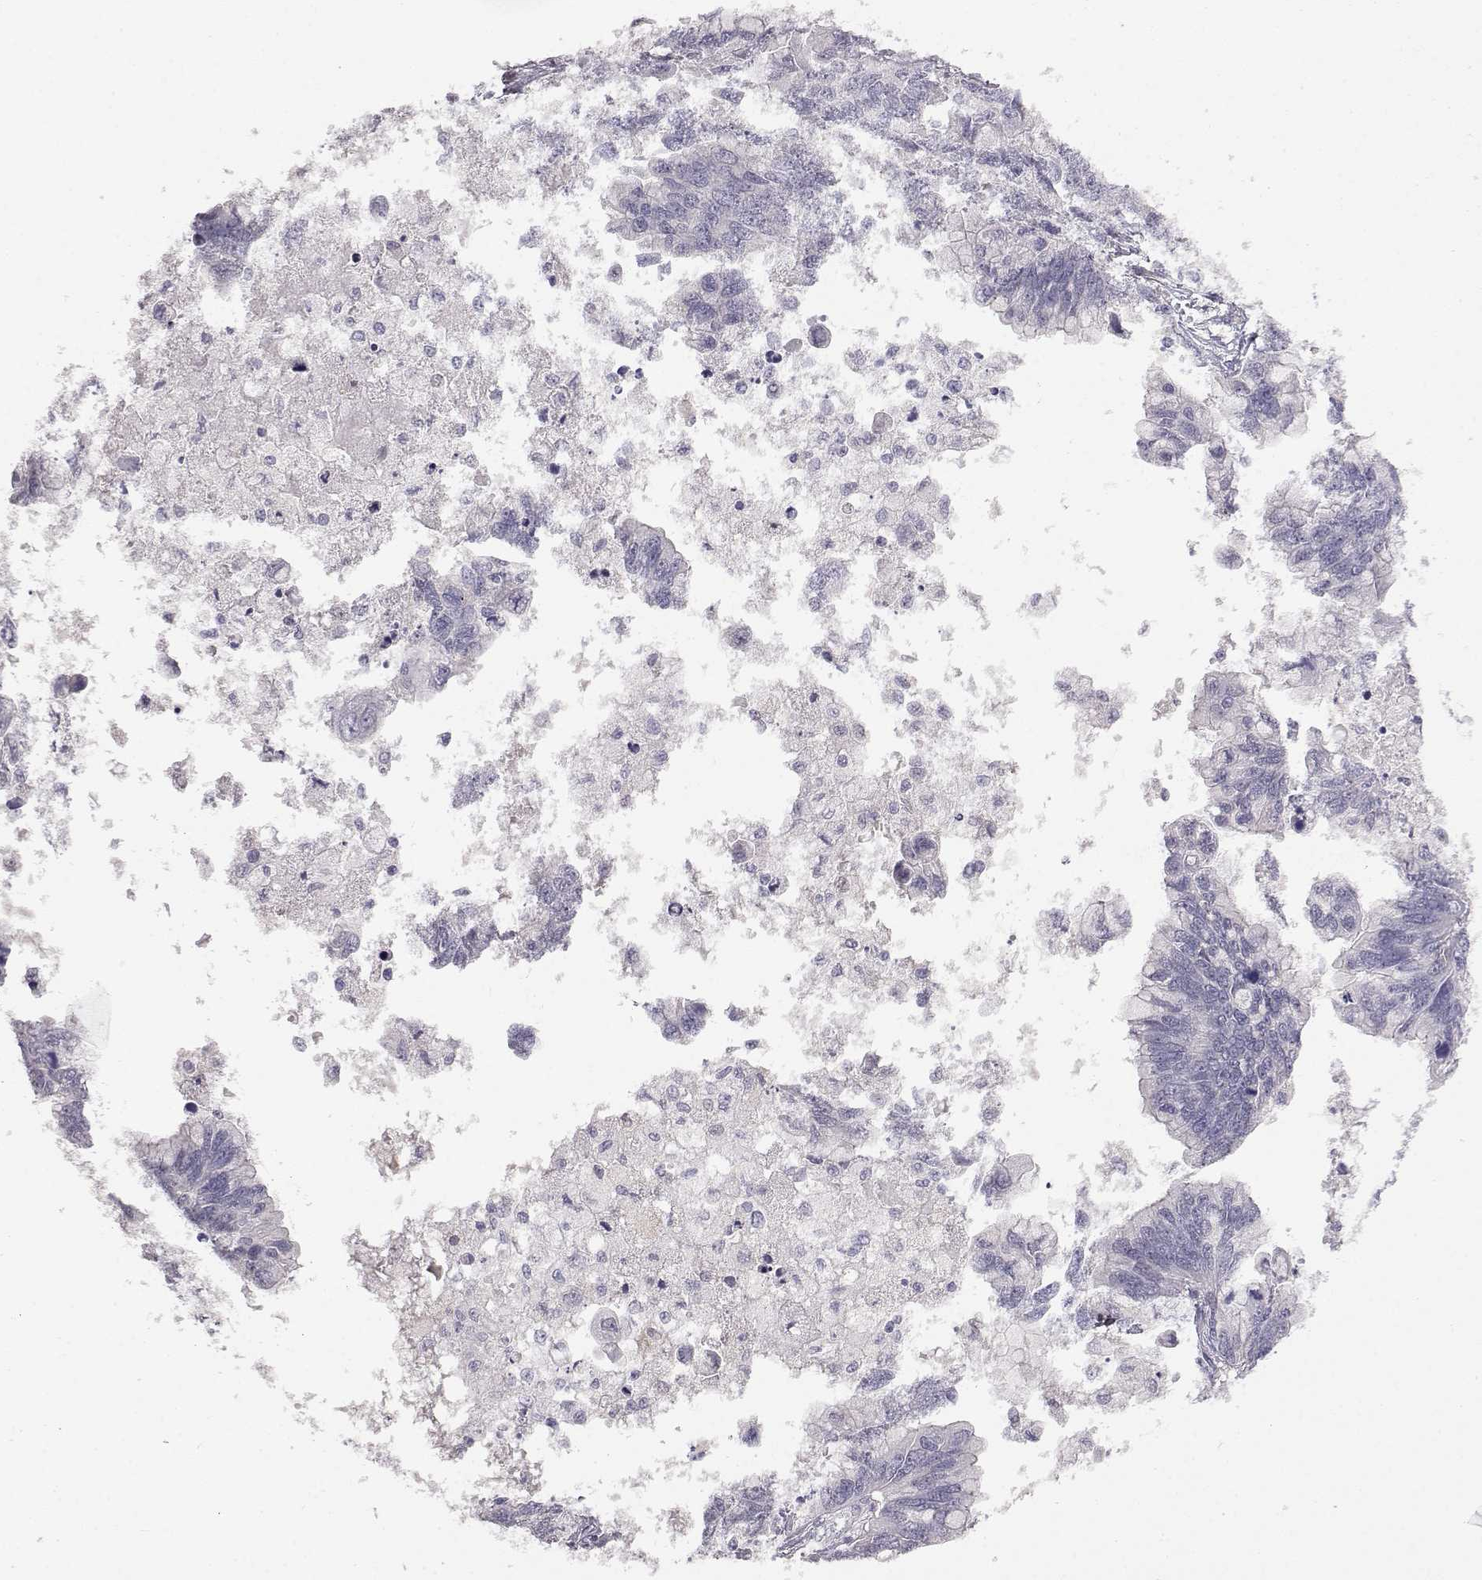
{"staining": {"intensity": "negative", "quantity": "none", "location": "none"}, "tissue": "ovarian cancer", "cell_type": "Tumor cells", "image_type": "cancer", "snomed": [{"axis": "morphology", "description": "Cystadenocarcinoma, mucinous, NOS"}, {"axis": "topography", "description": "Ovary"}], "caption": "Protein analysis of mucinous cystadenocarcinoma (ovarian) displays no significant positivity in tumor cells.", "gene": "AKR1B1", "patient": {"sex": "female", "age": 76}}